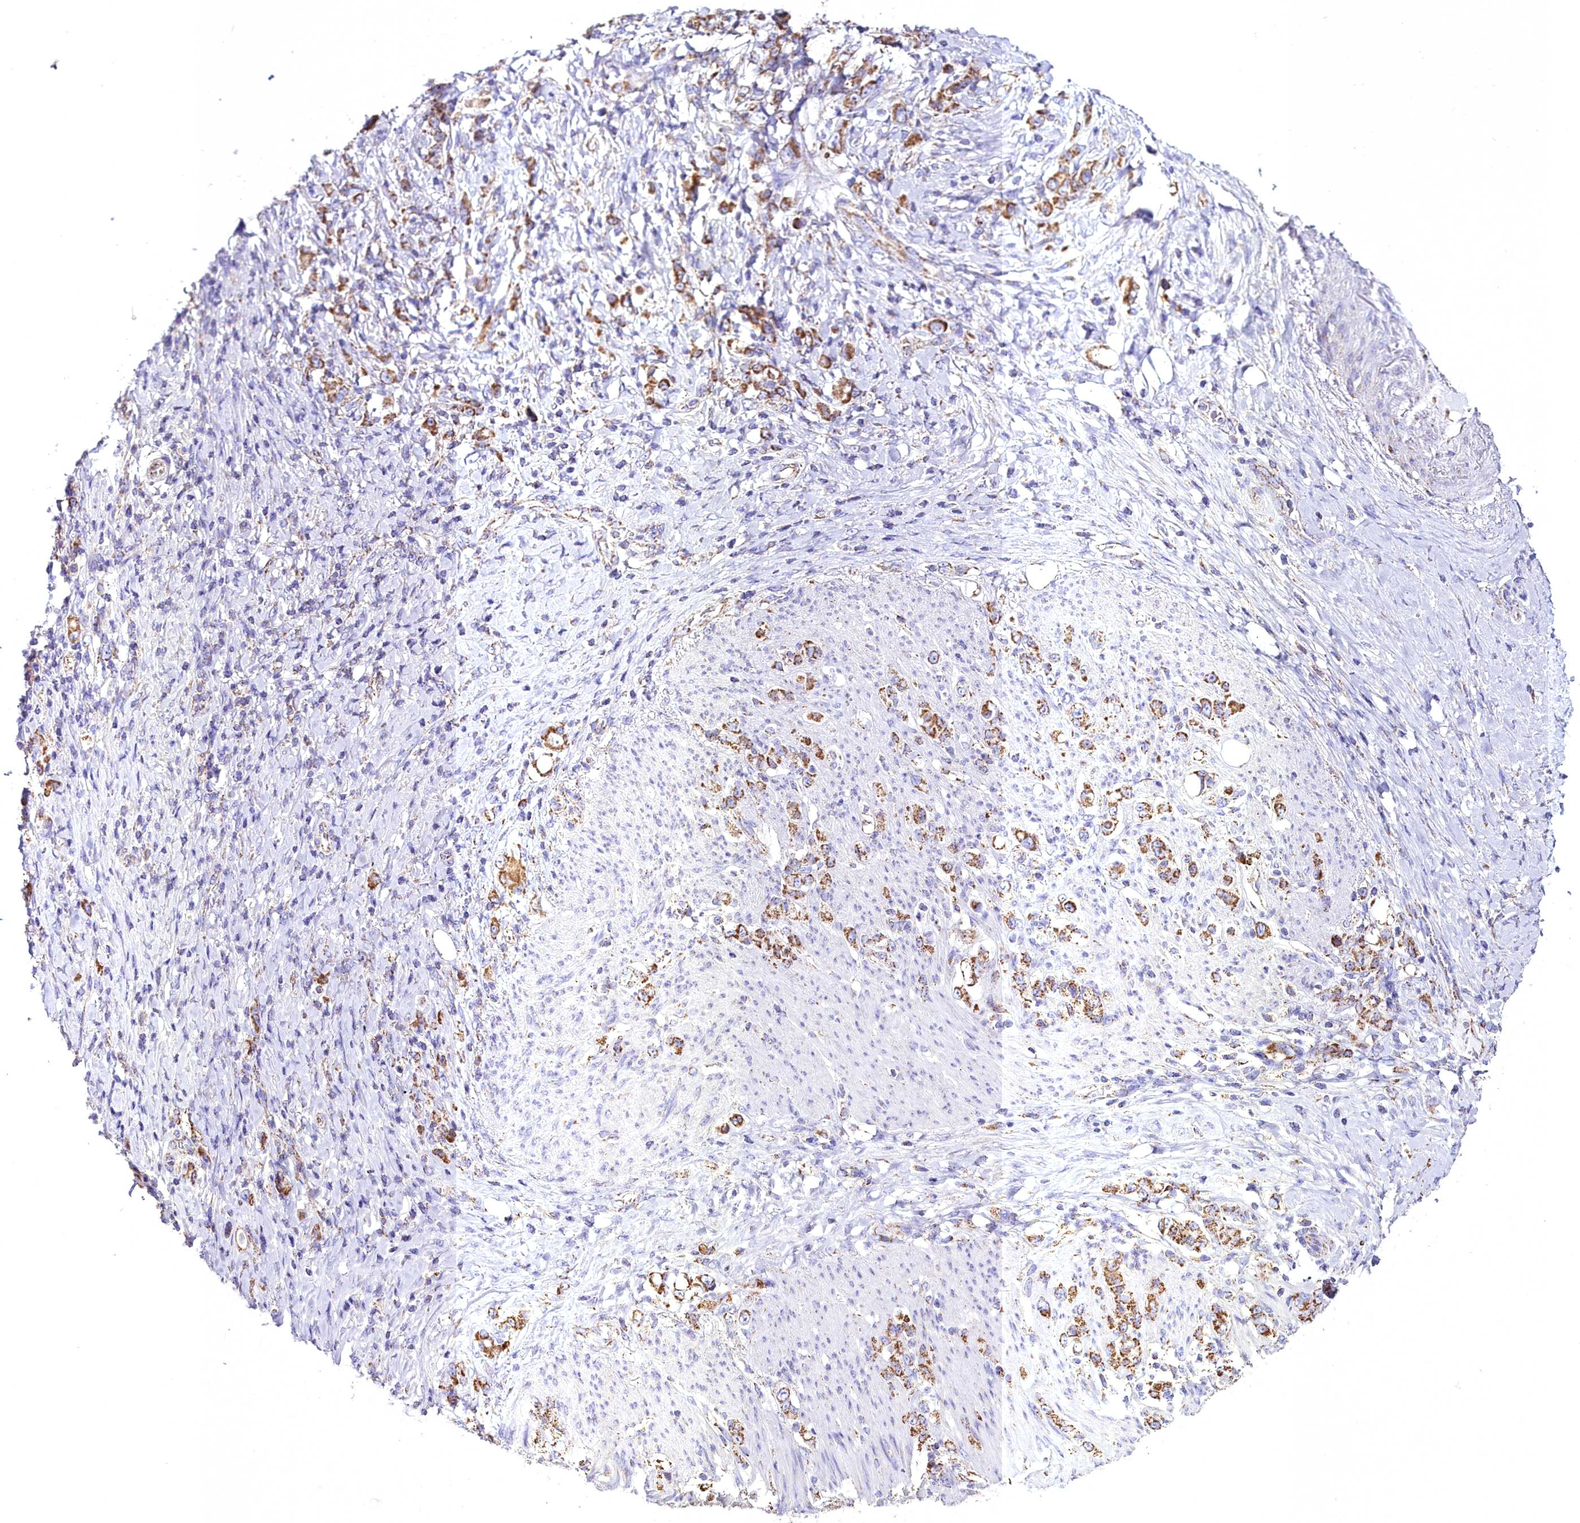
{"staining": {"intensity": "moderate", "quantity": ">75%", "location": "cytoplasmic/membranous"}, "tissue": "stomach cancer", "cell_type": "Tumor cells", "image_type": "cancer", "snomed": [{"axis": "morphology", "description": "Normal tissue, NOS"}, {"axis": "morphology", "description": "Adenocarcinoma, NOS"}, {"axis": "topography", "description": "Stomach"}], "caption": "DAB (3,3'-diaminobenzidine) immunohistochemical staining of adenocarcinoma (stomach) reveals moderate cytoplasmic/membranous protein expression in approximately >75% of tumor cells. Using DAB (brown) and hematoxylin (blue) stains, captured at high magnification using brightfield microscopy.", "gene": "WDFY3", "patient": {"sex": "female", "age": 79}}